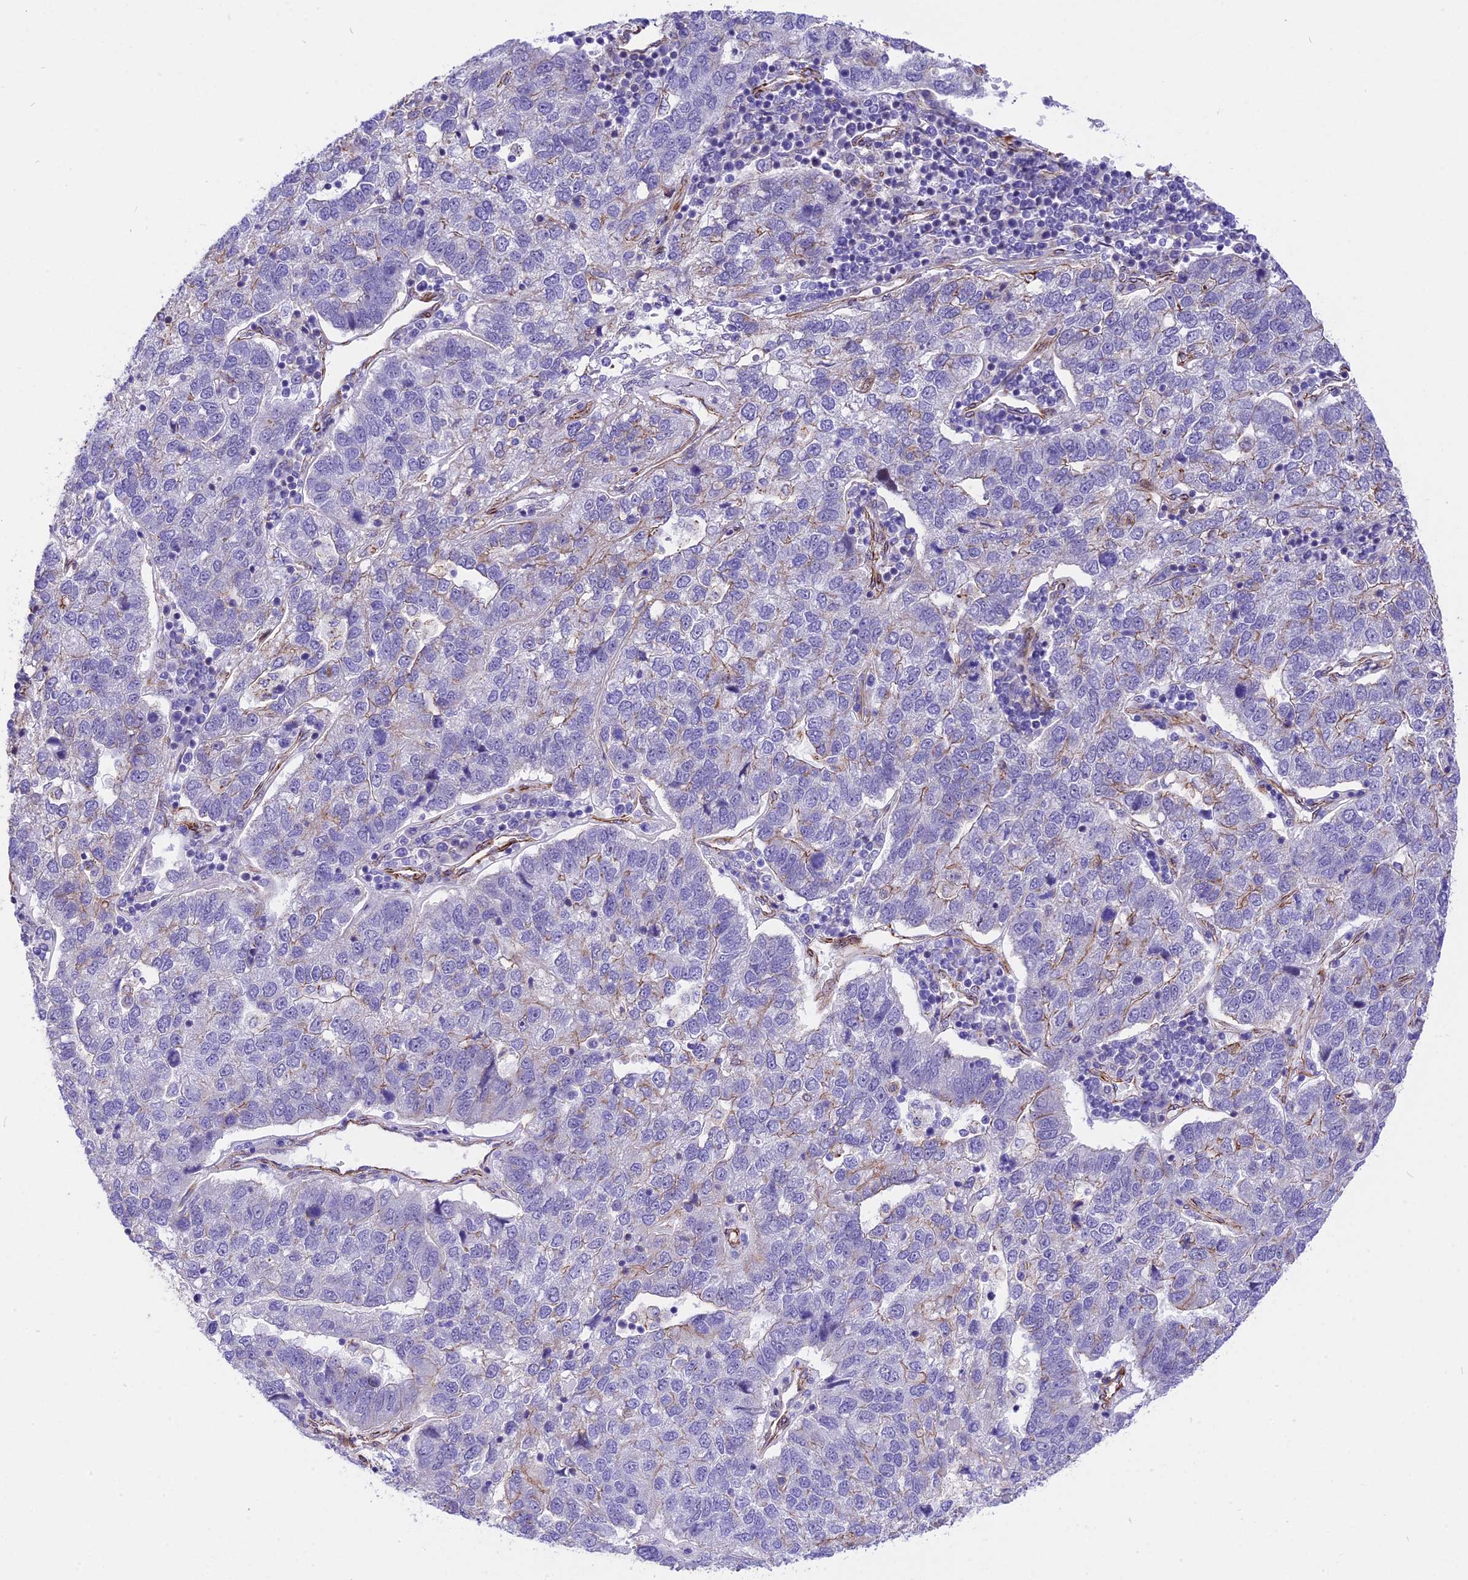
{"staining": {"intensity": "moderate", "quantity": "<25%", "location": "cytoplasmic/membranous"}, "tissue": "pancreatic cancer", "cell_type": "Tumor cells", "image_type": "cancer", "snomed": [{"axis": "morphology", "description": "Adenocarcinoma, NOS"}, {"axis": "topography", "description": "Pancreas"}], "caption": "High-magnification brightfield microscopy of pancreatic adenocarcinoma stained with DAB (brown) and counterstained with hematoxylin (blue). tumor cells exhibit moderate cytoplasmic/membranous expression is seen in about<25% of cells. The staining is performed using DAB (3,3'-diaminobenzidine) brown chromogen to label protein expression. The nuclei are counter-stained blue using hematoxylin.", "gene": "R3HDM4", "patient": {"sex": "female", "age": 61}}